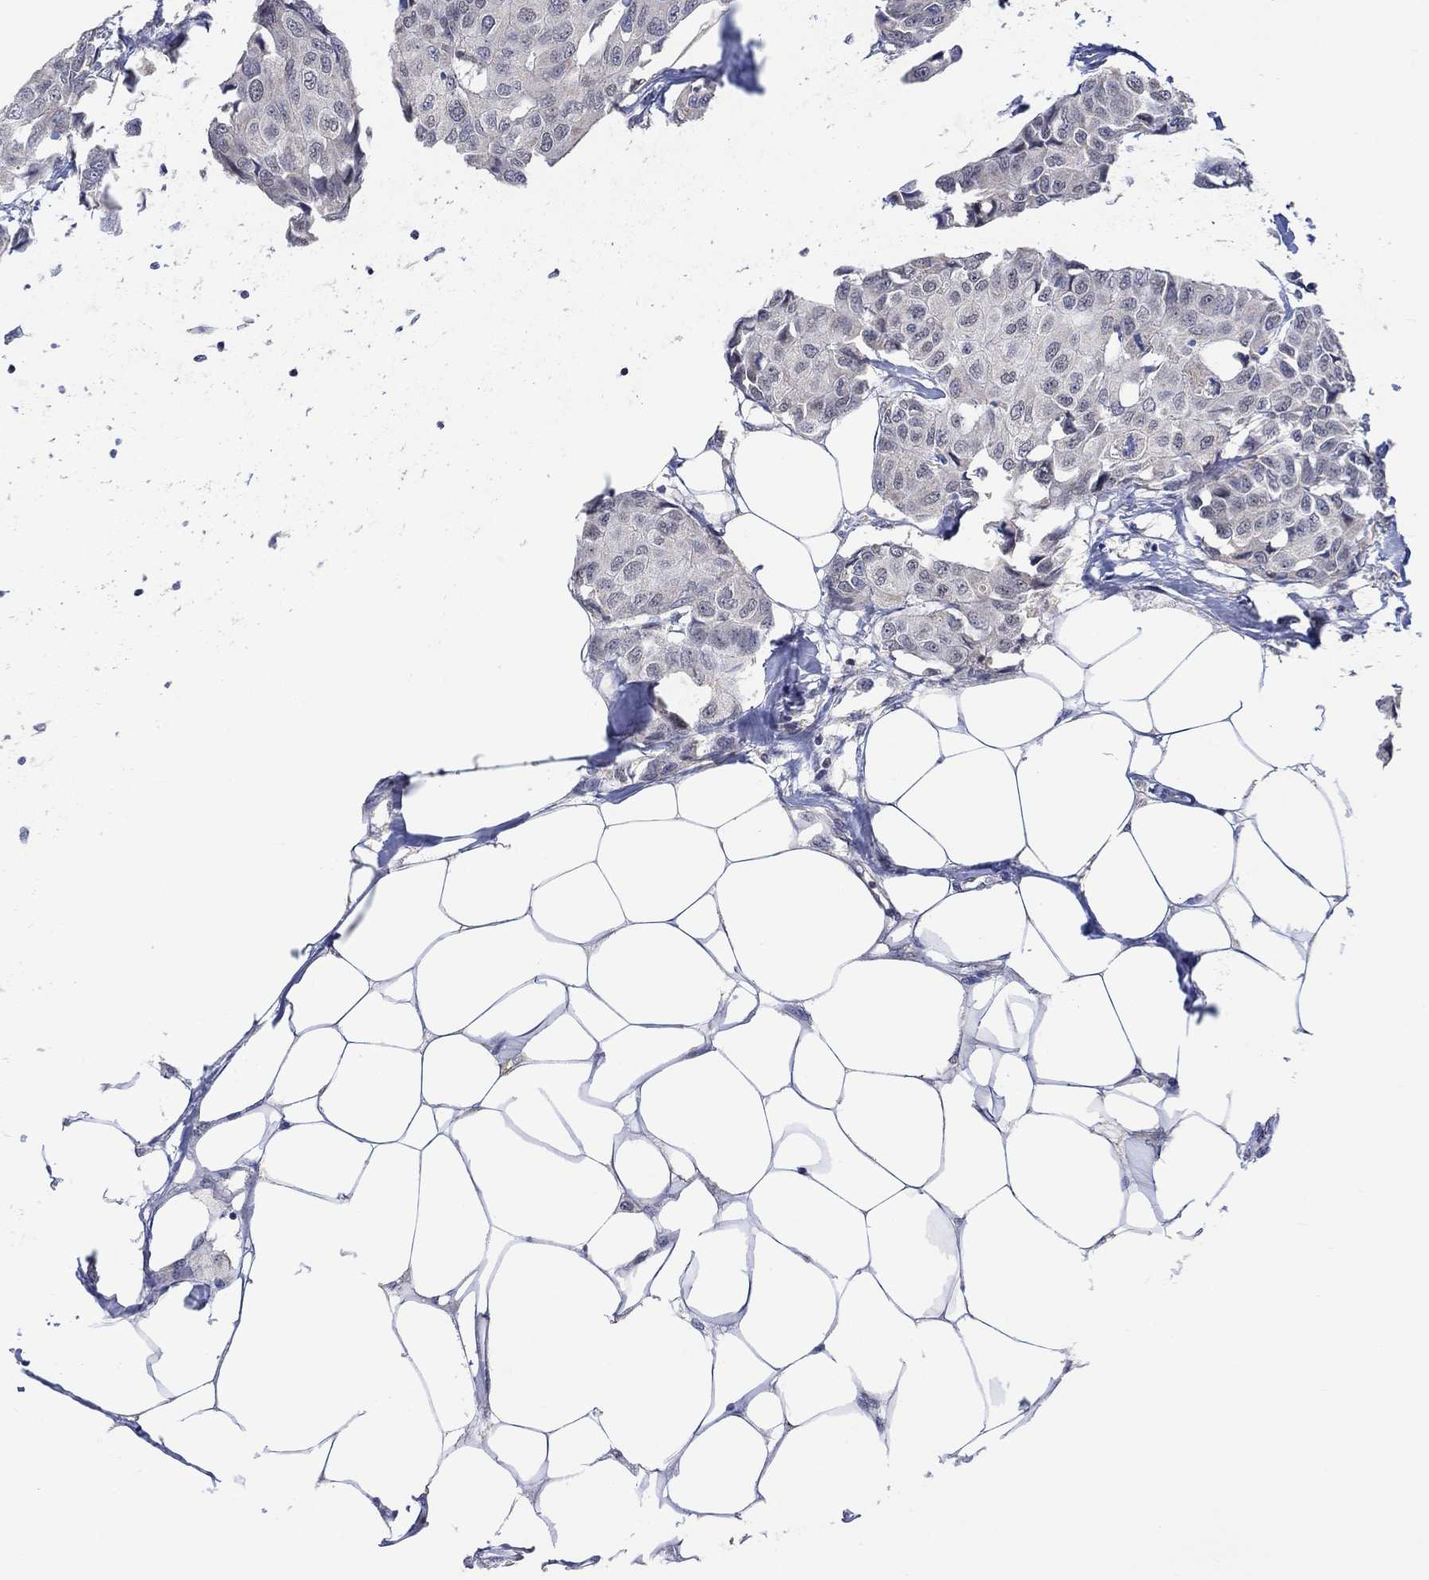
{"staining": {"intensity": "negative", "quantity": "none", "location": "none"}, "tissue": "breast cancer", "cell_type": "Tumor cells", "image_type": "cancer", "snomed": [{"axis": "morphology", "description": "Duct carcinoma"}, {"axis": "topography", "description": "Breast"}], "caption": "The histopathology image displays no staining of tumor cells in intraductal carcinoma (breast).", "gene": "SLC48A1", "patient": {"sex": "female", "age": 80}}